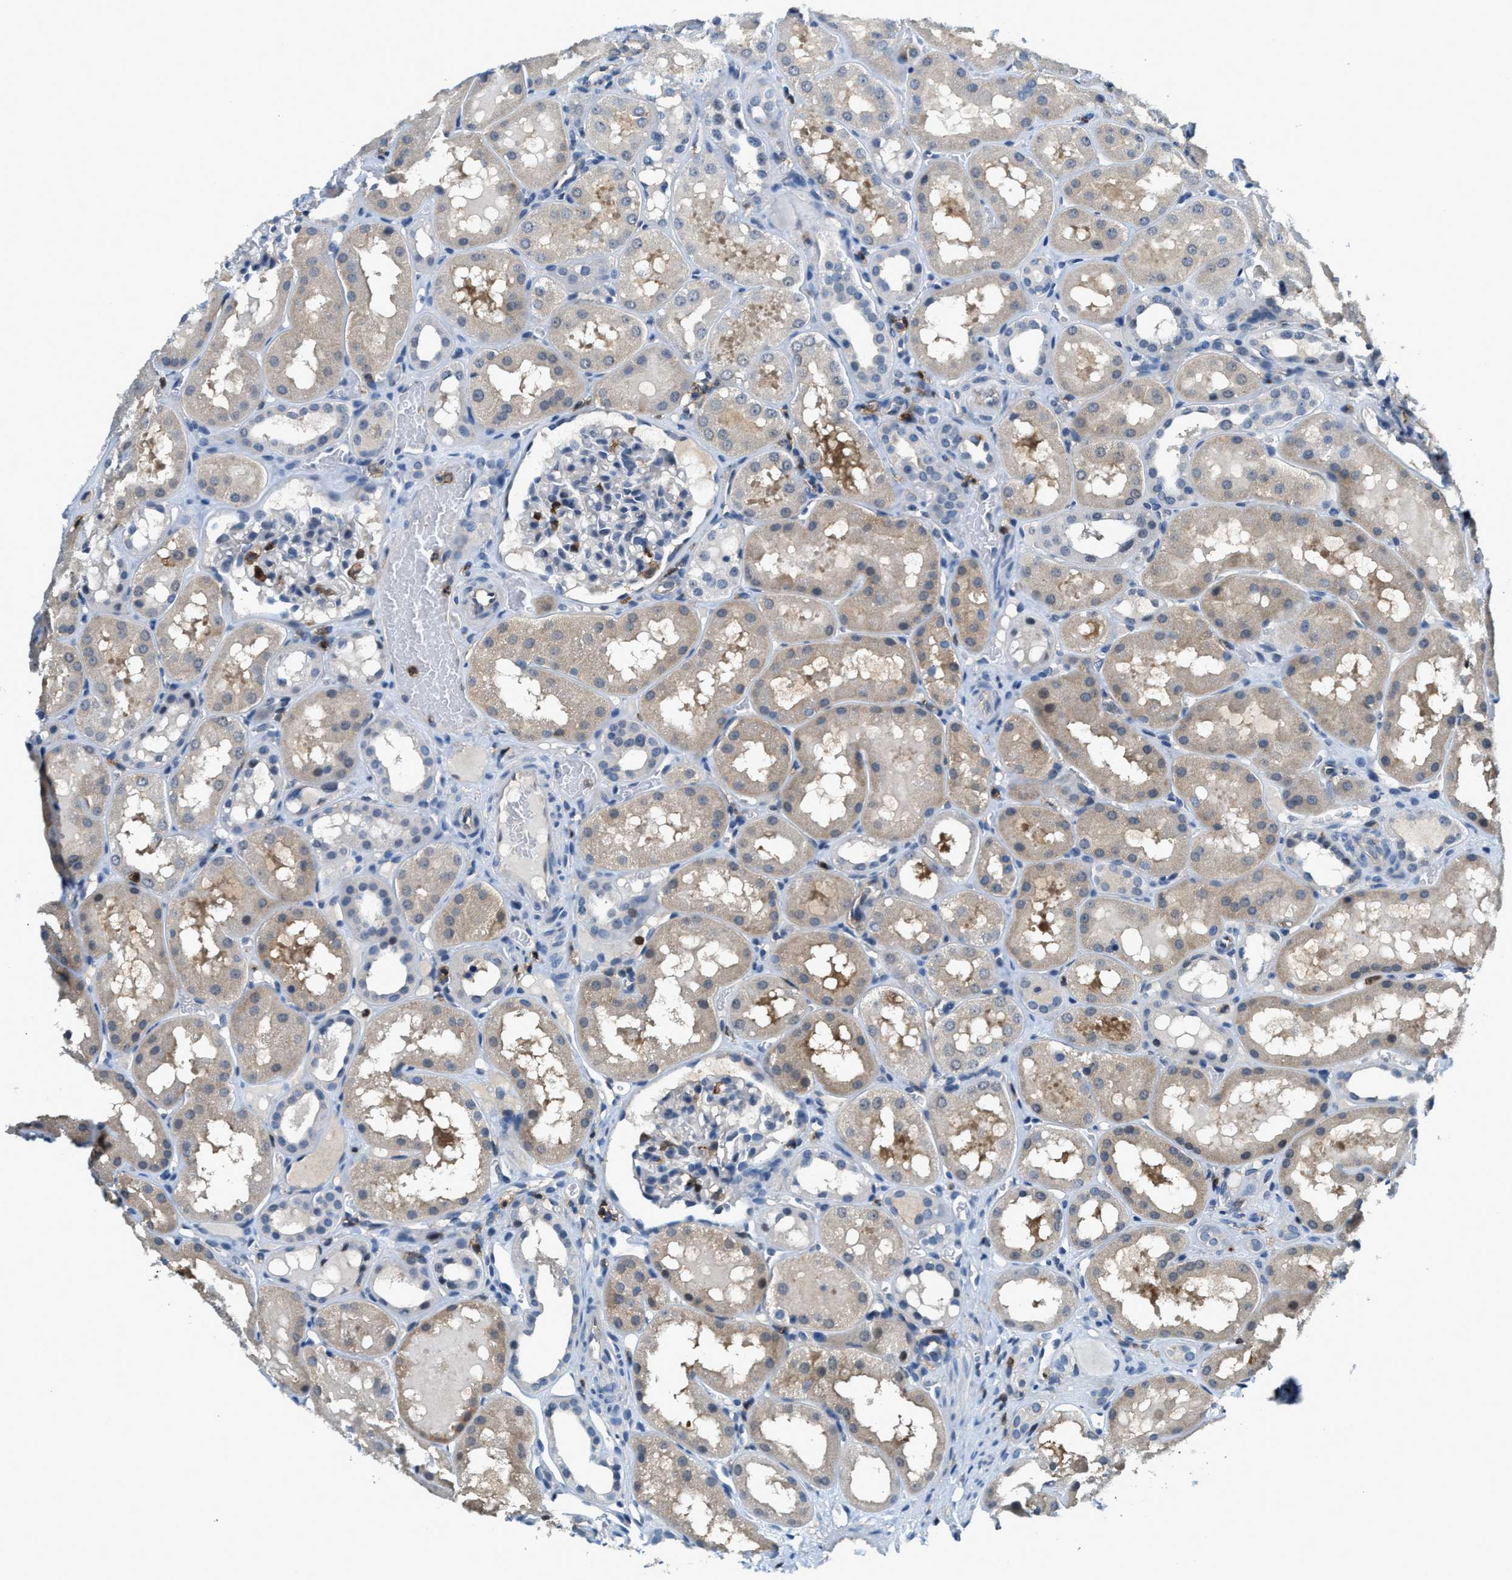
{"staining": {"intensity": "negative", "quantity": "none", "location": "none"}, "tissue": "kidney", "cell_type": "Cells in glomeruli", "image_type": "normal", "snomed": [{"axis": "morphology", "description": "Normal tissue, NOS"}, {"axis": "topography", "description": "Kidney"}, {"axis": "topography", "description": "Urinary bladder"}], "caption": "Photomicrograph shows no significant protein expression in cells in glomeruli of benign kidney.", "gene": "MYO1G", "patient": {"sex": "male", "age": 16}}